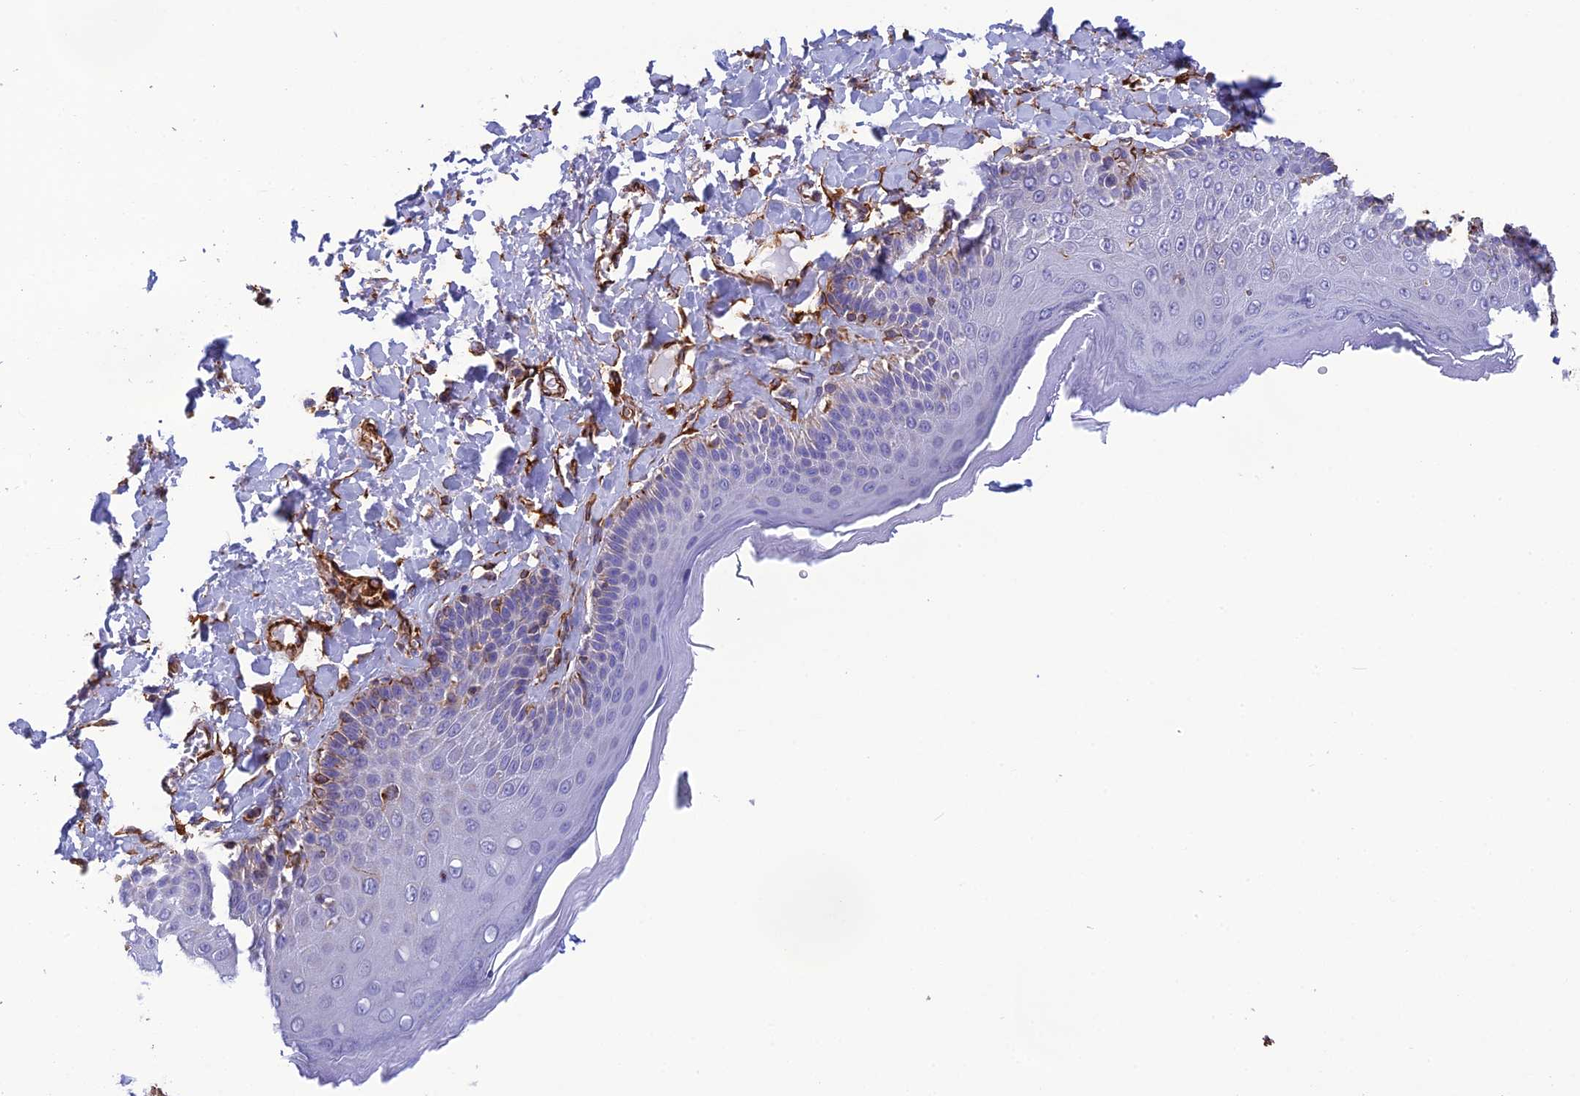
{"staining": {"intensity": "moderate", "quantity": "<25%", "location": "cytoplasmic/membranous"}, "tissue": "skin", "cell_type": "Epidermal cells", "image_type": "normal", "snomed": [{"axis": "morphology", "description": "Normal tissue, NOS"}, {"axis": "topography", "description": "Anal"}], "caption": "DAB immunohistochemical staining of benign human skin shows moderate cytoplasmic/membranous protein positivity in about <25% of epidermal cells. (Brightfield microscopy of DAB IHC at high magnification).", "gene": "FBXL20", "patient": {"sex": "male", "age": 69}}